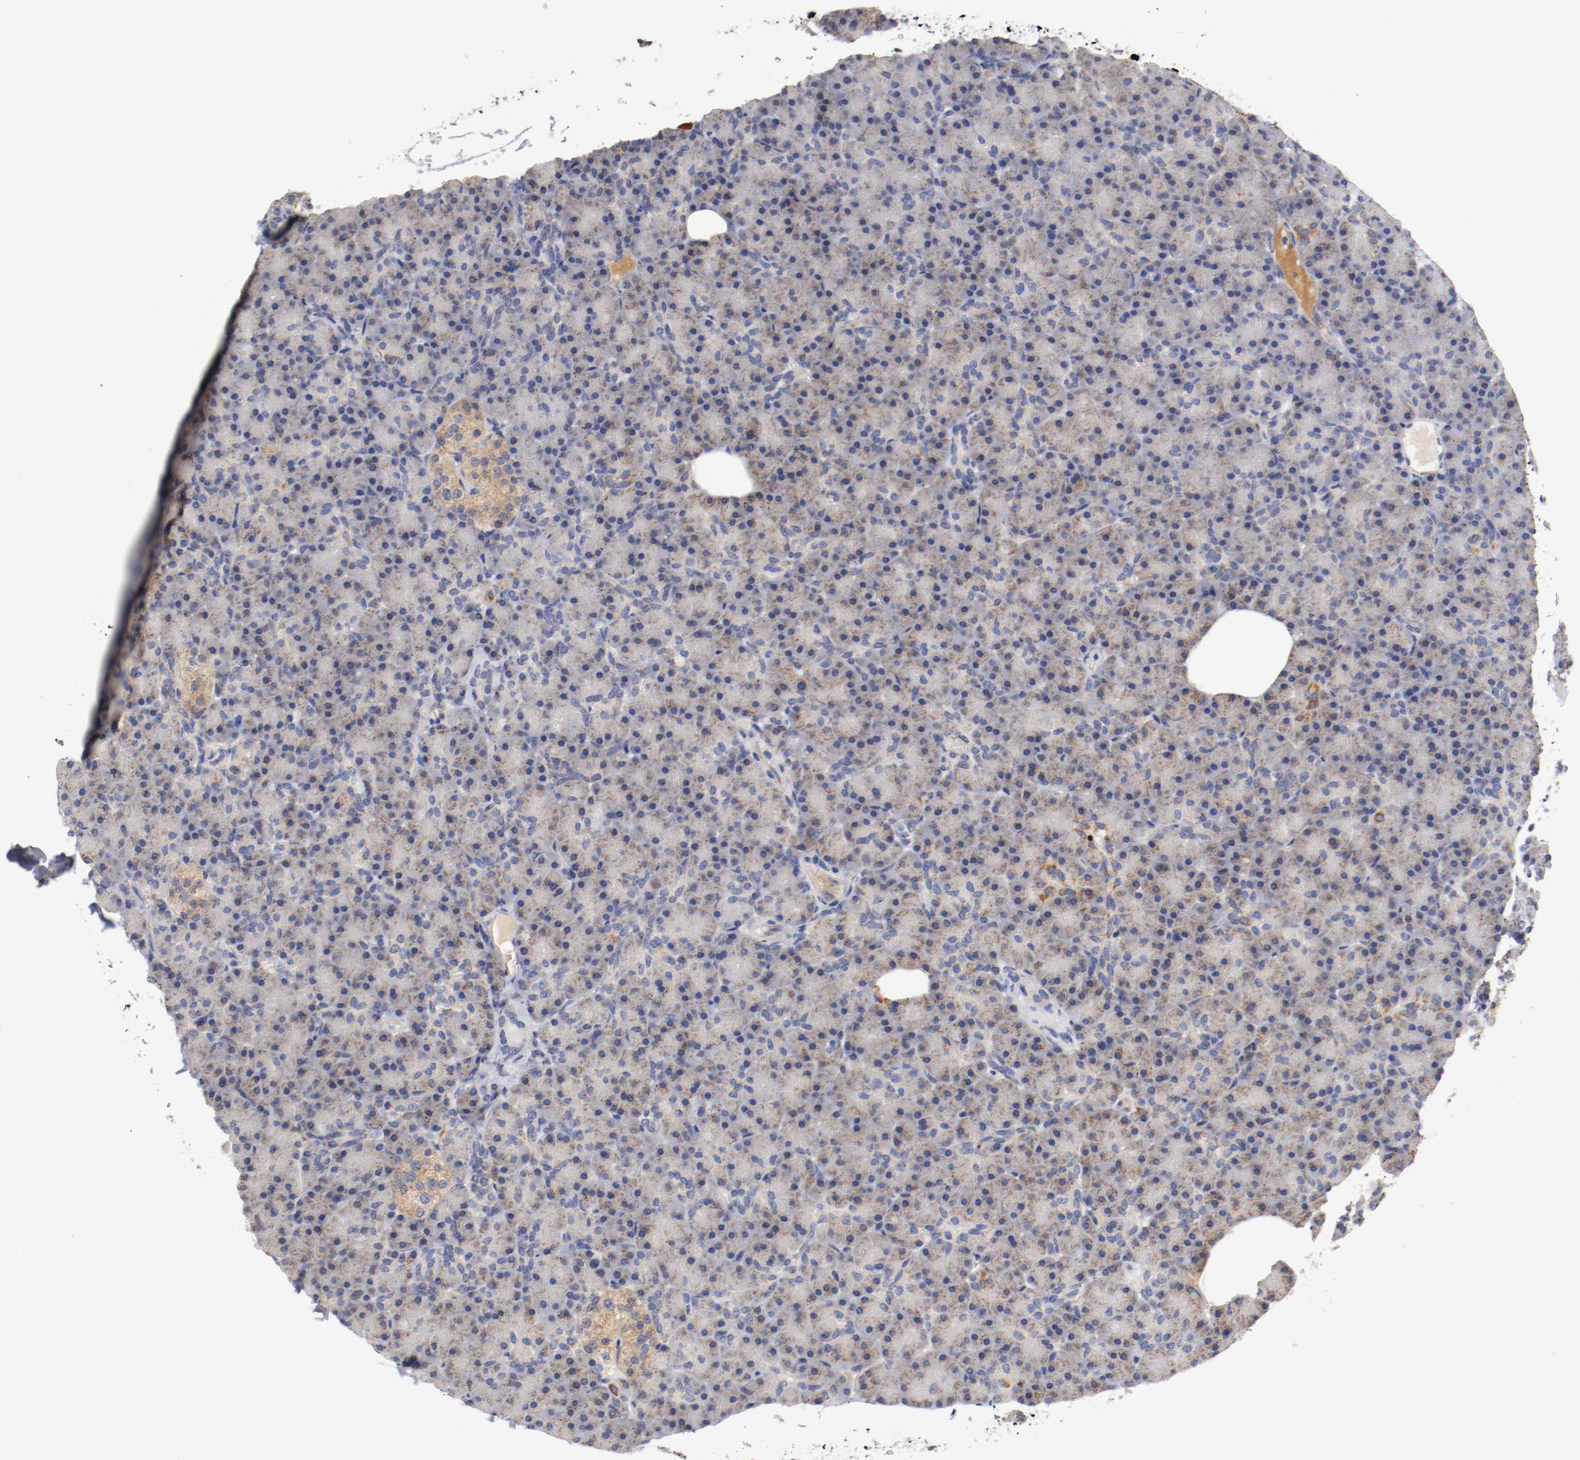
{"staining": {"intensity": "weak", "quantity": "25%-75%", "location": "cytoplasmic/membranous"}, "tissue": "pancreas", "cell_type": "Exocrine glandular cells", "image_type": "normal", "snomed": [{"axis": "morphology", "description": "Normal tissue, NOS"}, {"axis": "topography", "description": "Pancreas"}], "caption": "Immunohistochemical staining of normal human pancreas displays 25%-75% levels of weak cytoplasmic/membranous protein staining in approximately 25%-75% of exocrine glandular cells.", "gene": "PCSK6", "patient": {"sex": "female", "age": 43}}